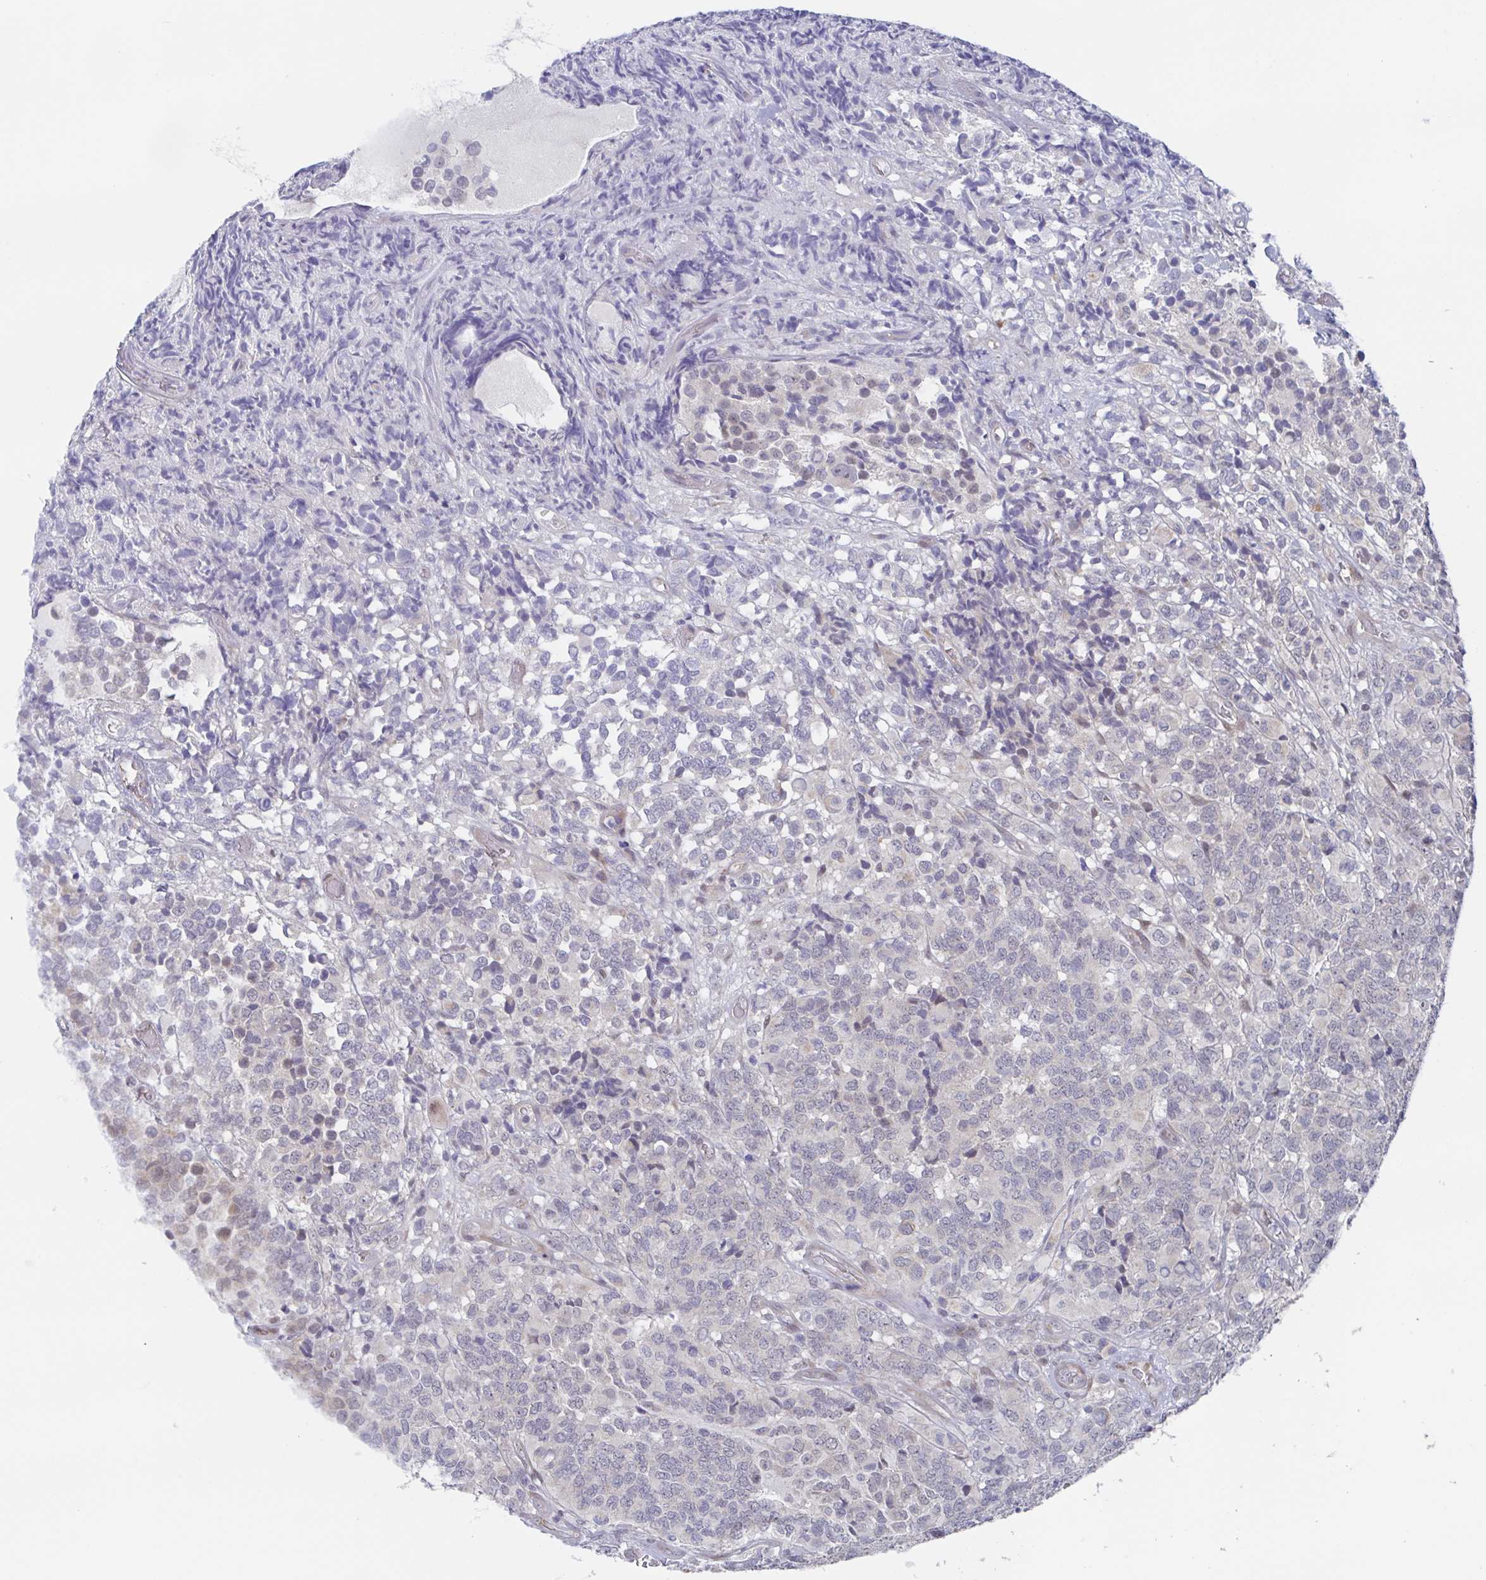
{"staining": {"intensity": "negative", "quantity": "none", "location": "none"}, "tissue": "glioma", "cell_type": "Tumor cells", "image_type": "cancer", "snomed": [{"axis": "morphology", "description": "Glioma, malignant, High grade"}, {"axis": "topography", "description": "Brain"}], "caption": "The photomicrograph reveals no significant expression in tumor cells of high-grade glioma (malignant).", "gene": "POU2F3", "patient": {"sex": "male", "age": 39}}